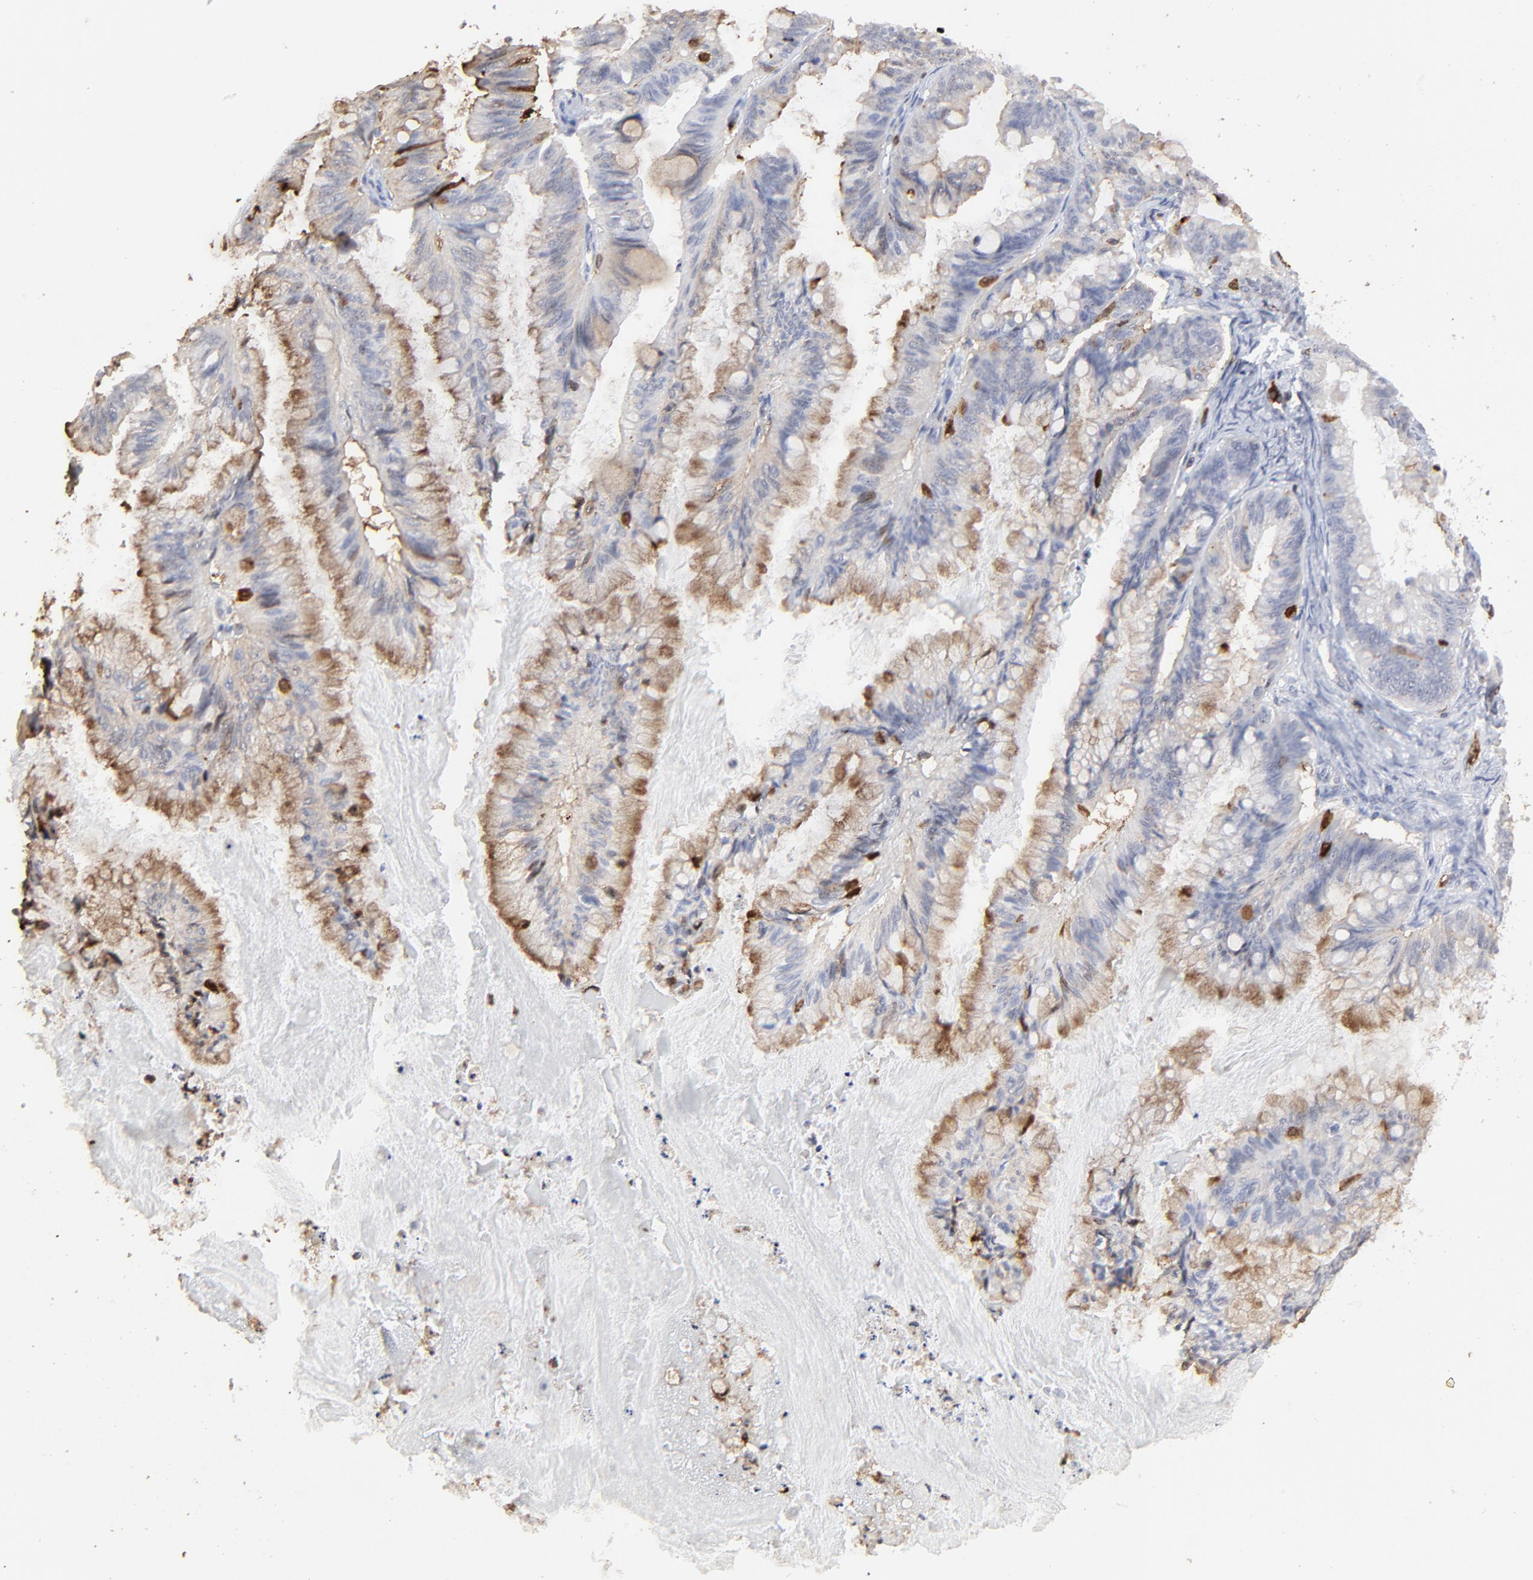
{"staining": {"intensity": "moderate", "quantity": ">75%", "location": "cytoplasmic/membranous"}, "tissue": "ovarian cancer", "cell_type": "Tumor cells", "image_type": "cancer", "snomed": [{"axis": "morphology", "description": "Cystadenocarcinoma, mucinous, NOS"}, {"axis": "topography", "description": "Ovary"}], "caption": "Moderate cytoplasmic/membranous staining for a protein is identified in about >75% of tumor cells of ovarian cancer (mucinous cystadenocarcinoma) using IHC.", "gene": "SLC6A14", "patient": {"sex": "female", "age": 57}}